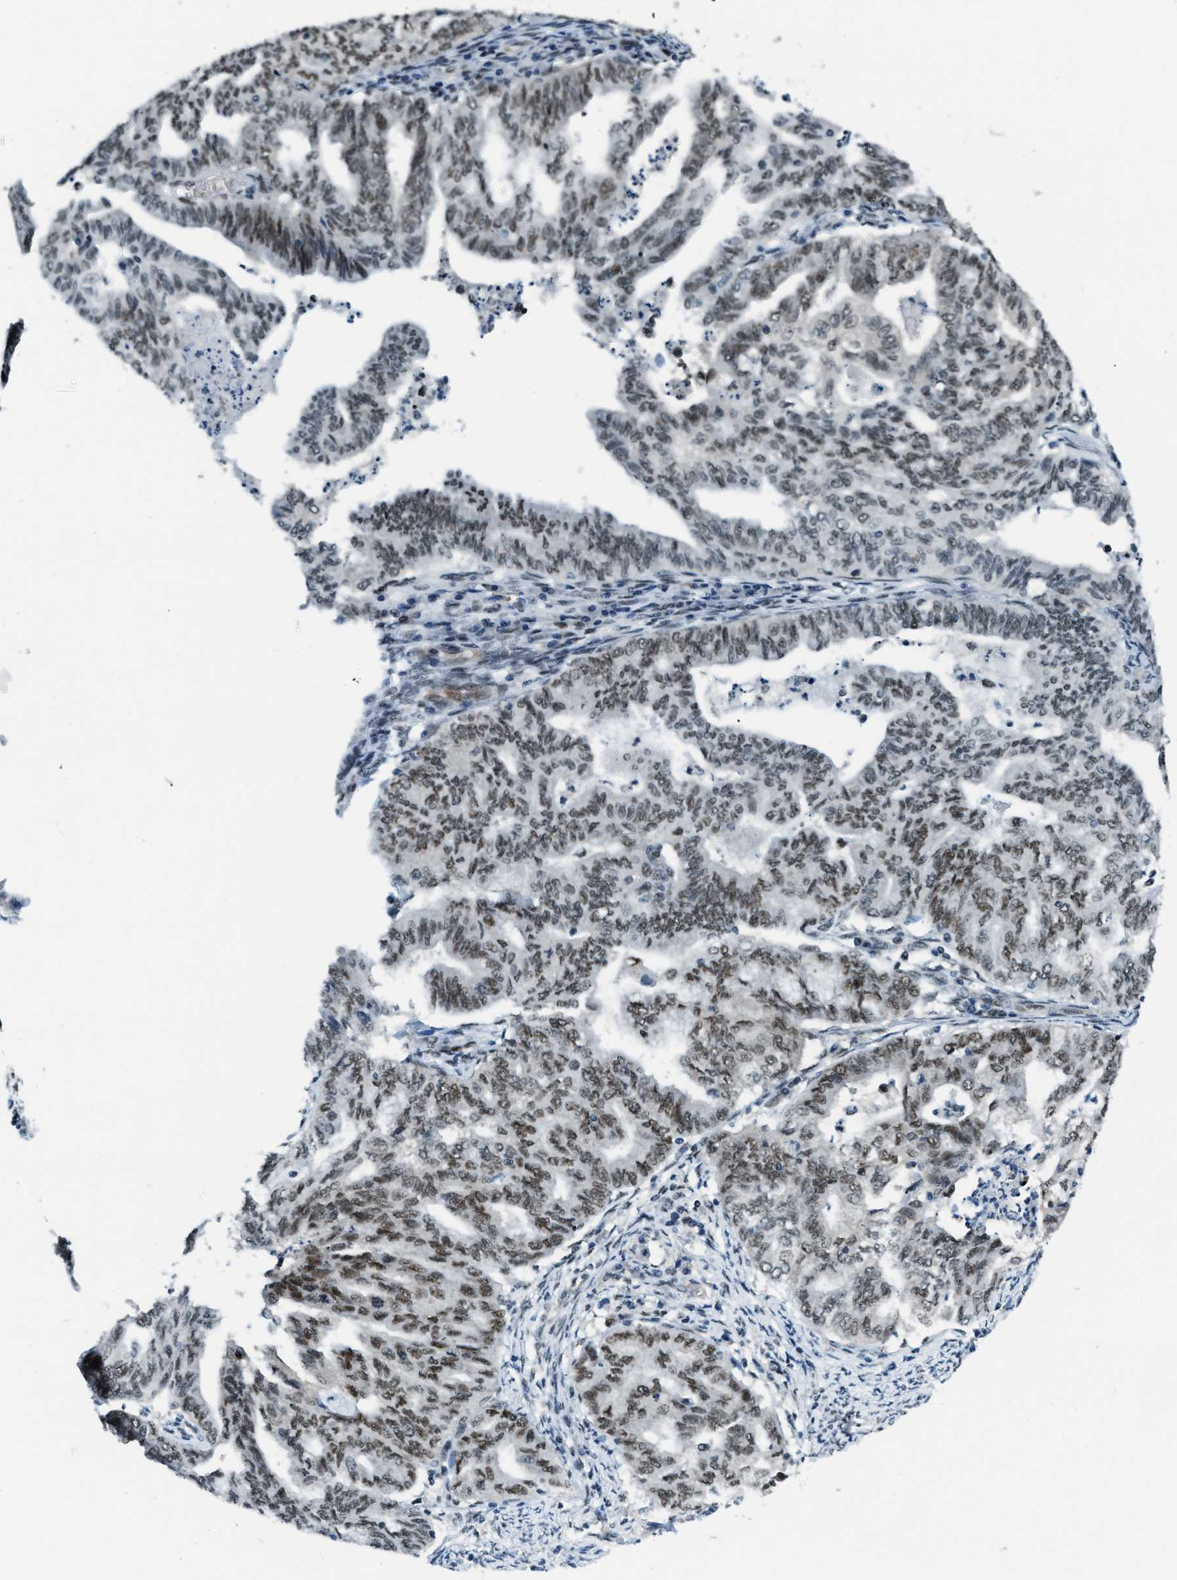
{"staining": {"intensity": "weak", "quantity": "25%-75%", "location": "nuclear"}, "tissue": "endometrial cancer", "cell_type": "Tumor cells", "image_type": "cancer", "snomed": [{"axis": "morphology", "description": "Adenocarcinoma, NOS"}, {"axis": "topography", "description": "Endometrium"}], "caption": "The immunohistochemical stain shows weak nuclear expression in tumor cells of adenocarcinoma (endometrial) tissue. (DAB (3,3'-diaminobenzidine) IHC, brown staining for protein, blue staining for nuclei).", "gene": "KLF6", "patient": {"sex": "female", "age": 79}}